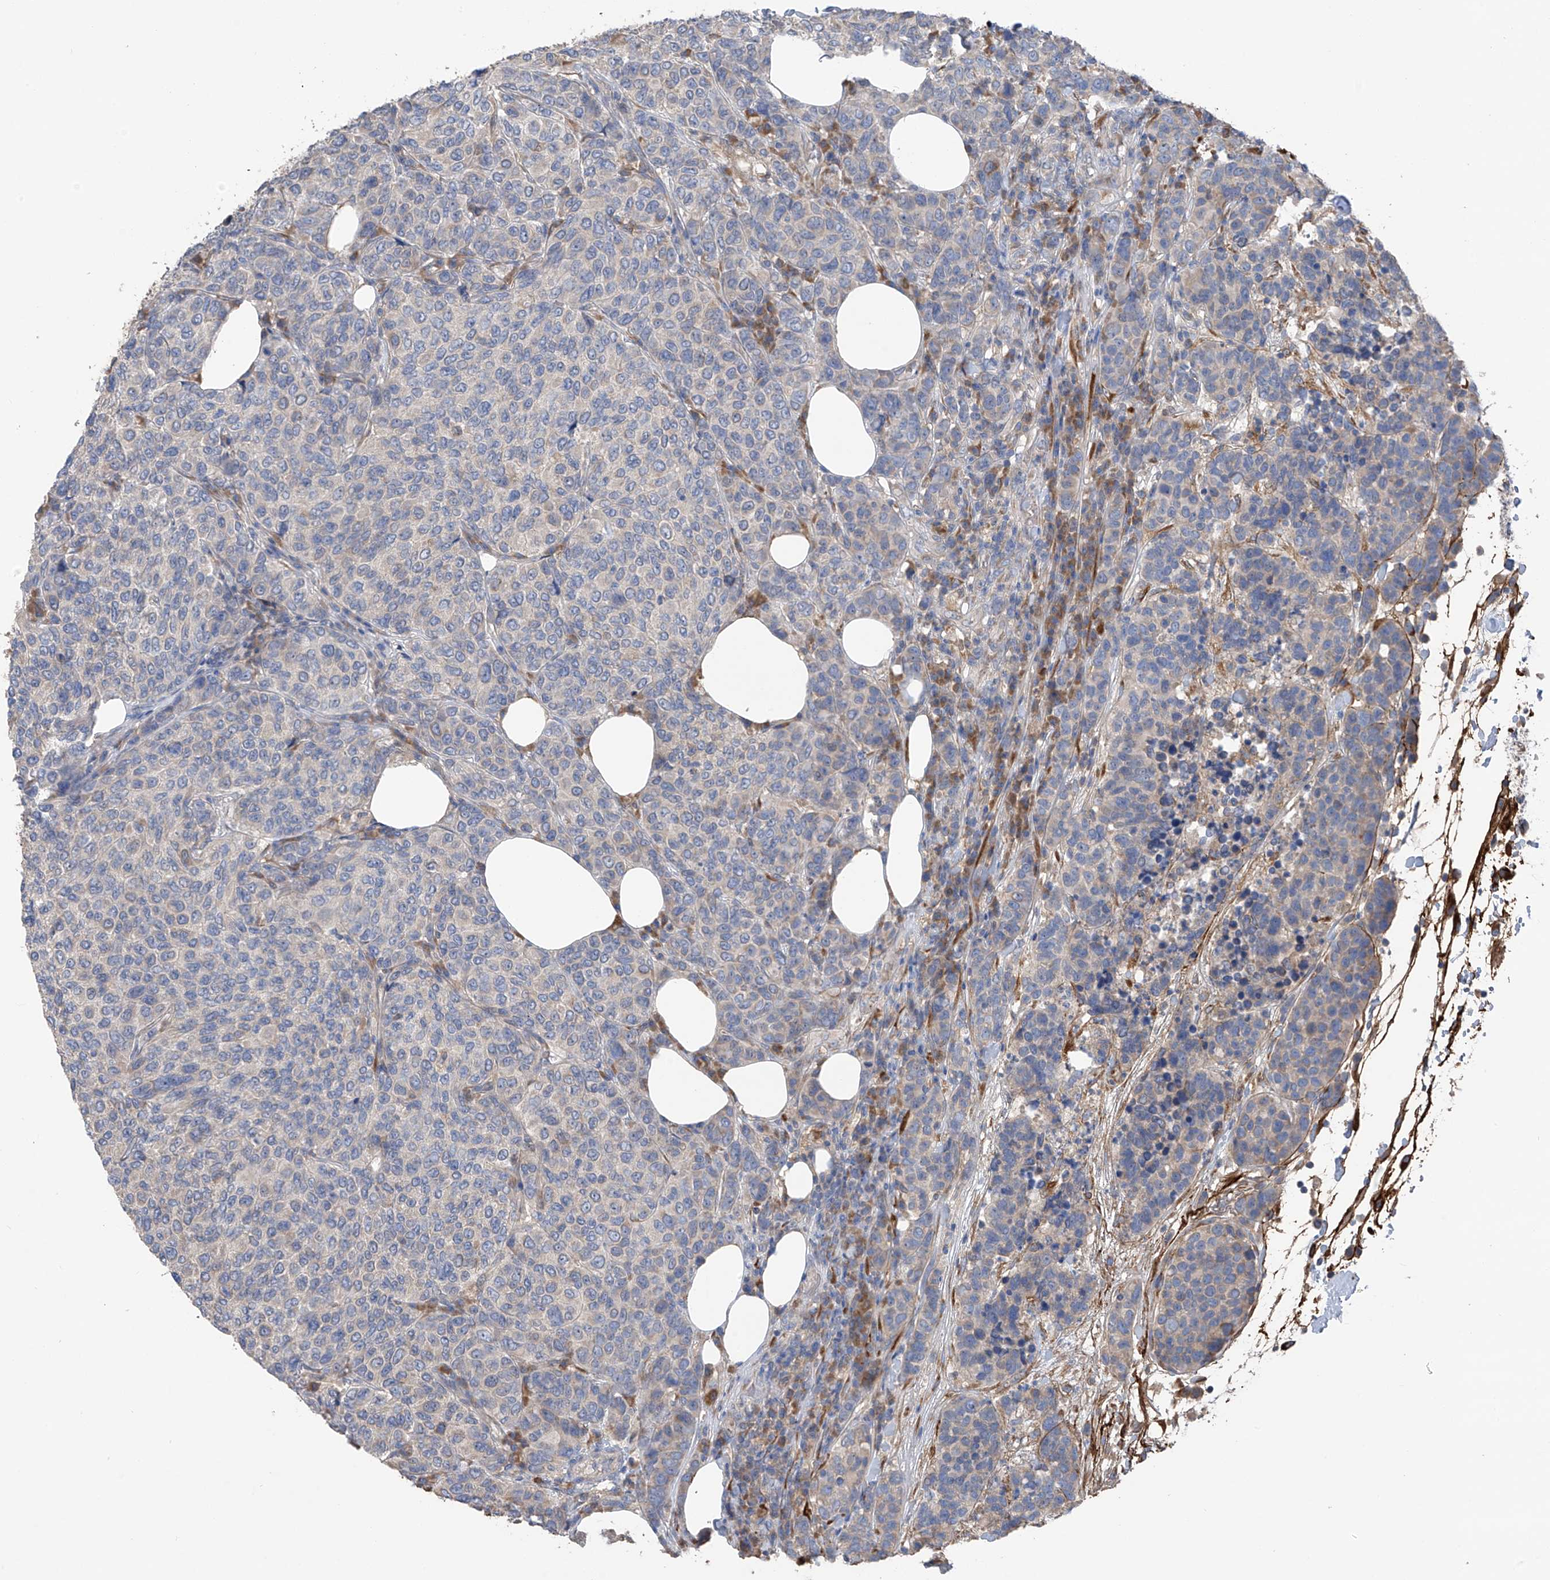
{"staining": {"intensity": "negative", "quantity": "none", "location": "none"}, "tissue": "breast cancer", "cell_type": "Tumor cells", "image_type": "cancer", "snomed": [{"axis": "morphology", "description": "Duct carcinoma"}, {"axis": "topography", "description": "Breast"}], "caption": "This is an immunohistochemistry image of breast cancer. There is no positivity in tumor cells.", "gene": "GALNTL6", "patient": {"sex": "female", "age": 55}}